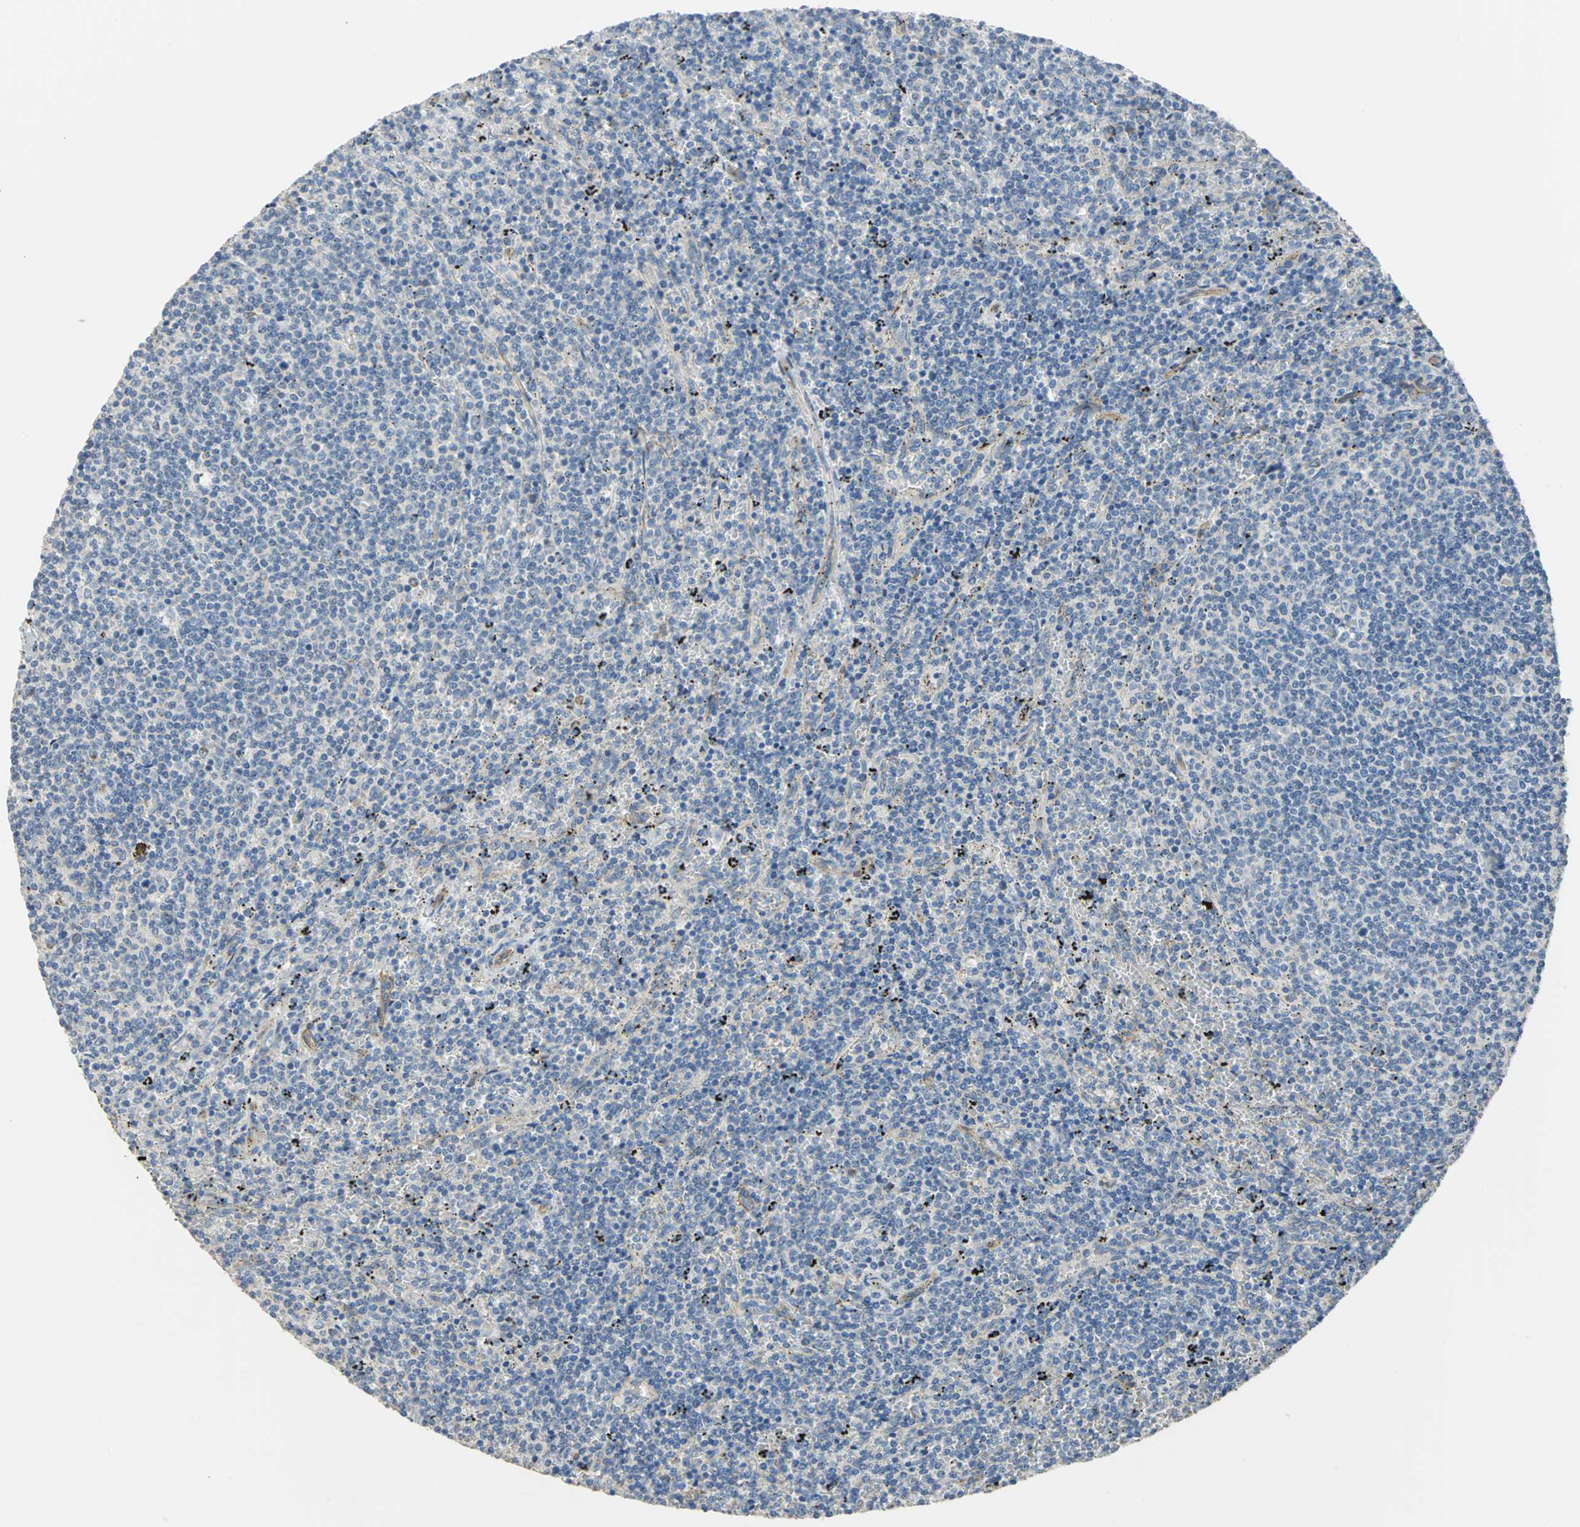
{"staining": {"intensity": "negative", "quantity": "none", "location": "none"}, "tissue": "lymphoma", "cell_type": "Tumor cells", "image_type": "cancer", "snomed": [{"axis": "morphology", "description": "Malignant lymphoma, non-Hodgkin's type, Low grade"}, {"axis": "topography", "description": "Spleen"}], "caption": "IHC of human lymphoma shows no expression in tumor cells.", "gene": "HTR1F", "patient": {"sex": "female", "age": 50}}